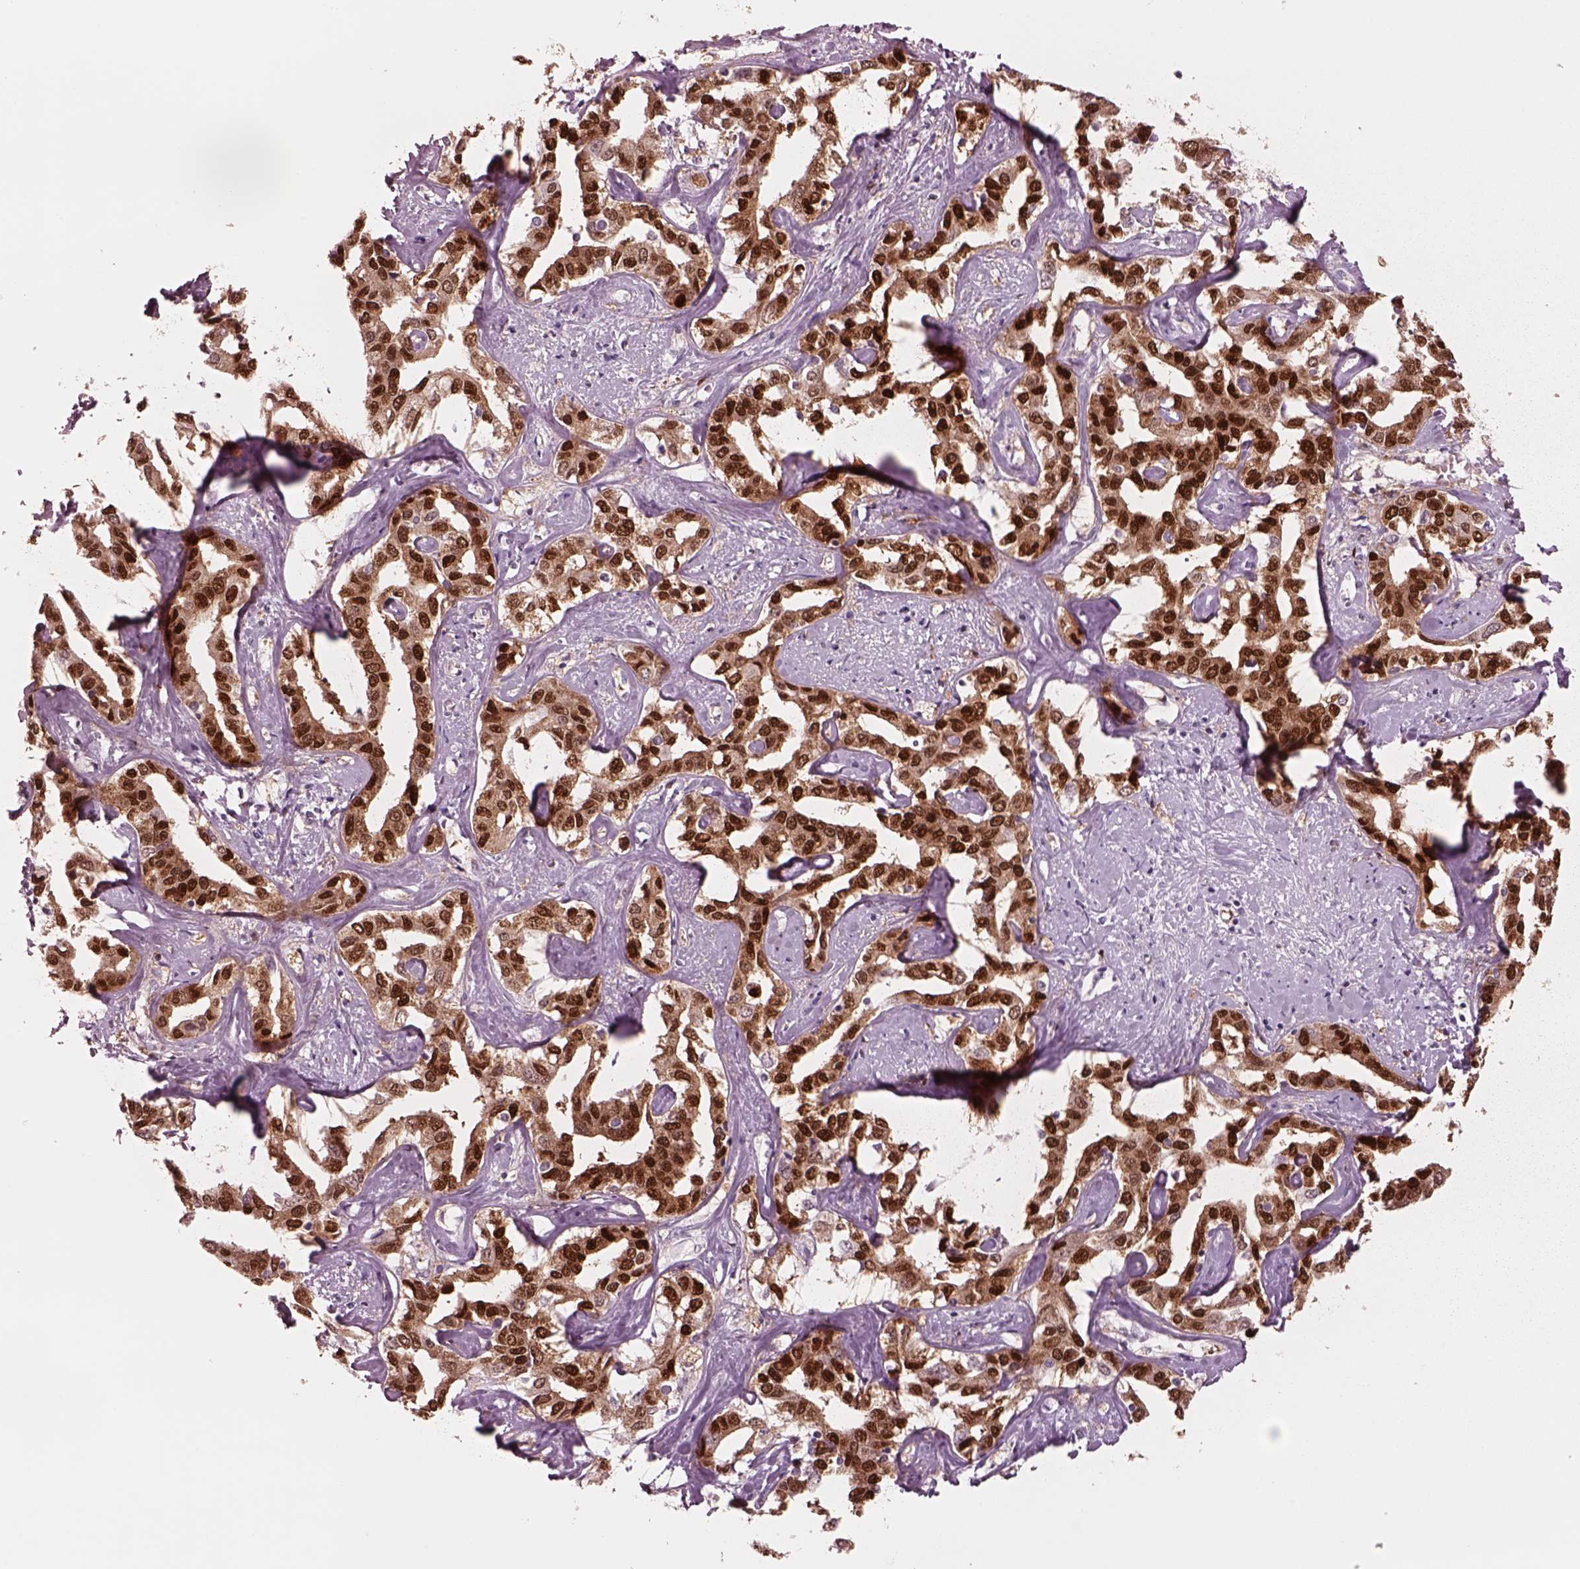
{"staining": {"intensity": "strong", "quantity": ">75%", "location": "cytoplasmic/membranous,nuclear"}, "tissue": "liver cancer", "cell_type": "Tumor cells", "image_type": "cancer", "snomed": [{"axis": "morphology", "description": "Cholangiocarcinoma"}, {"axis": "topography", "description": "Liver"}], "caption": "A brown stain labels strong cytoplasmic/membranous and nuclear staining of a protein in liver cancer tumor cells.", "gene": "SOX9", "patient": {"sex": "male", "age": 59}}